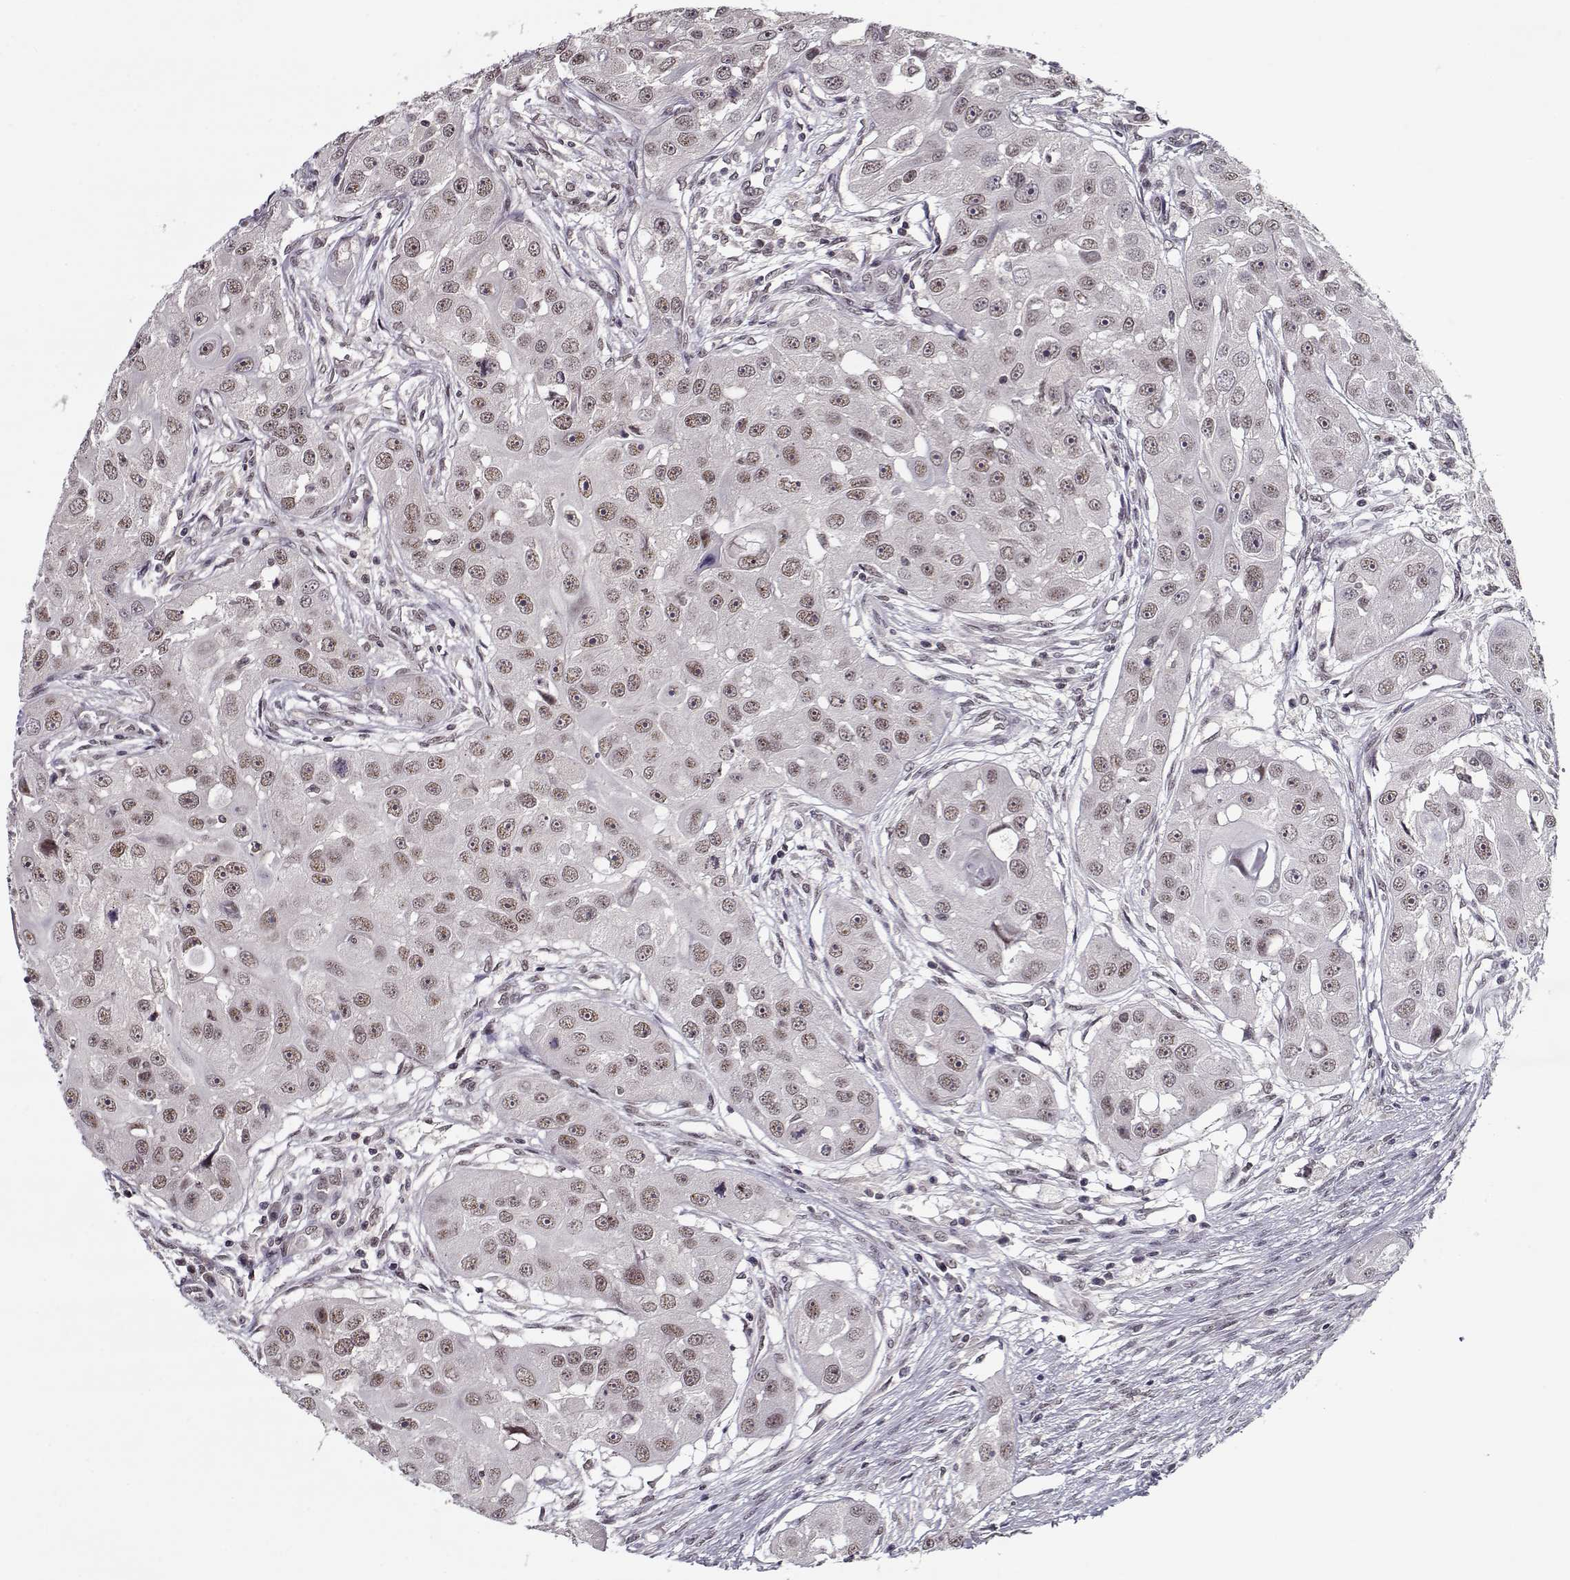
{"staining": {"intensity": "weak", "quantity": ">75%", "location": "nuclear"}, "tissue": "head and neck cancer", "cell_type": "Tumor cells", "image_type": "cancer", "snomed": [{"axis": "morphology", "description": "Squamous cell carcinoma, NOS"}, {"axis": "topography", "description": "Head-Neck"}], "caption": "Tumor cells exhibit low levels of weak nuclear positivity in approximately >75% of cells in human head and neck squamous cell carcinoma. The staining is performed using DAB brown chromogen to label protein expression. The nuclei are counter-stained blue using hematoxylin.", "gene": "TESPA1", "patient": {"sex": "male", "age": 51}}